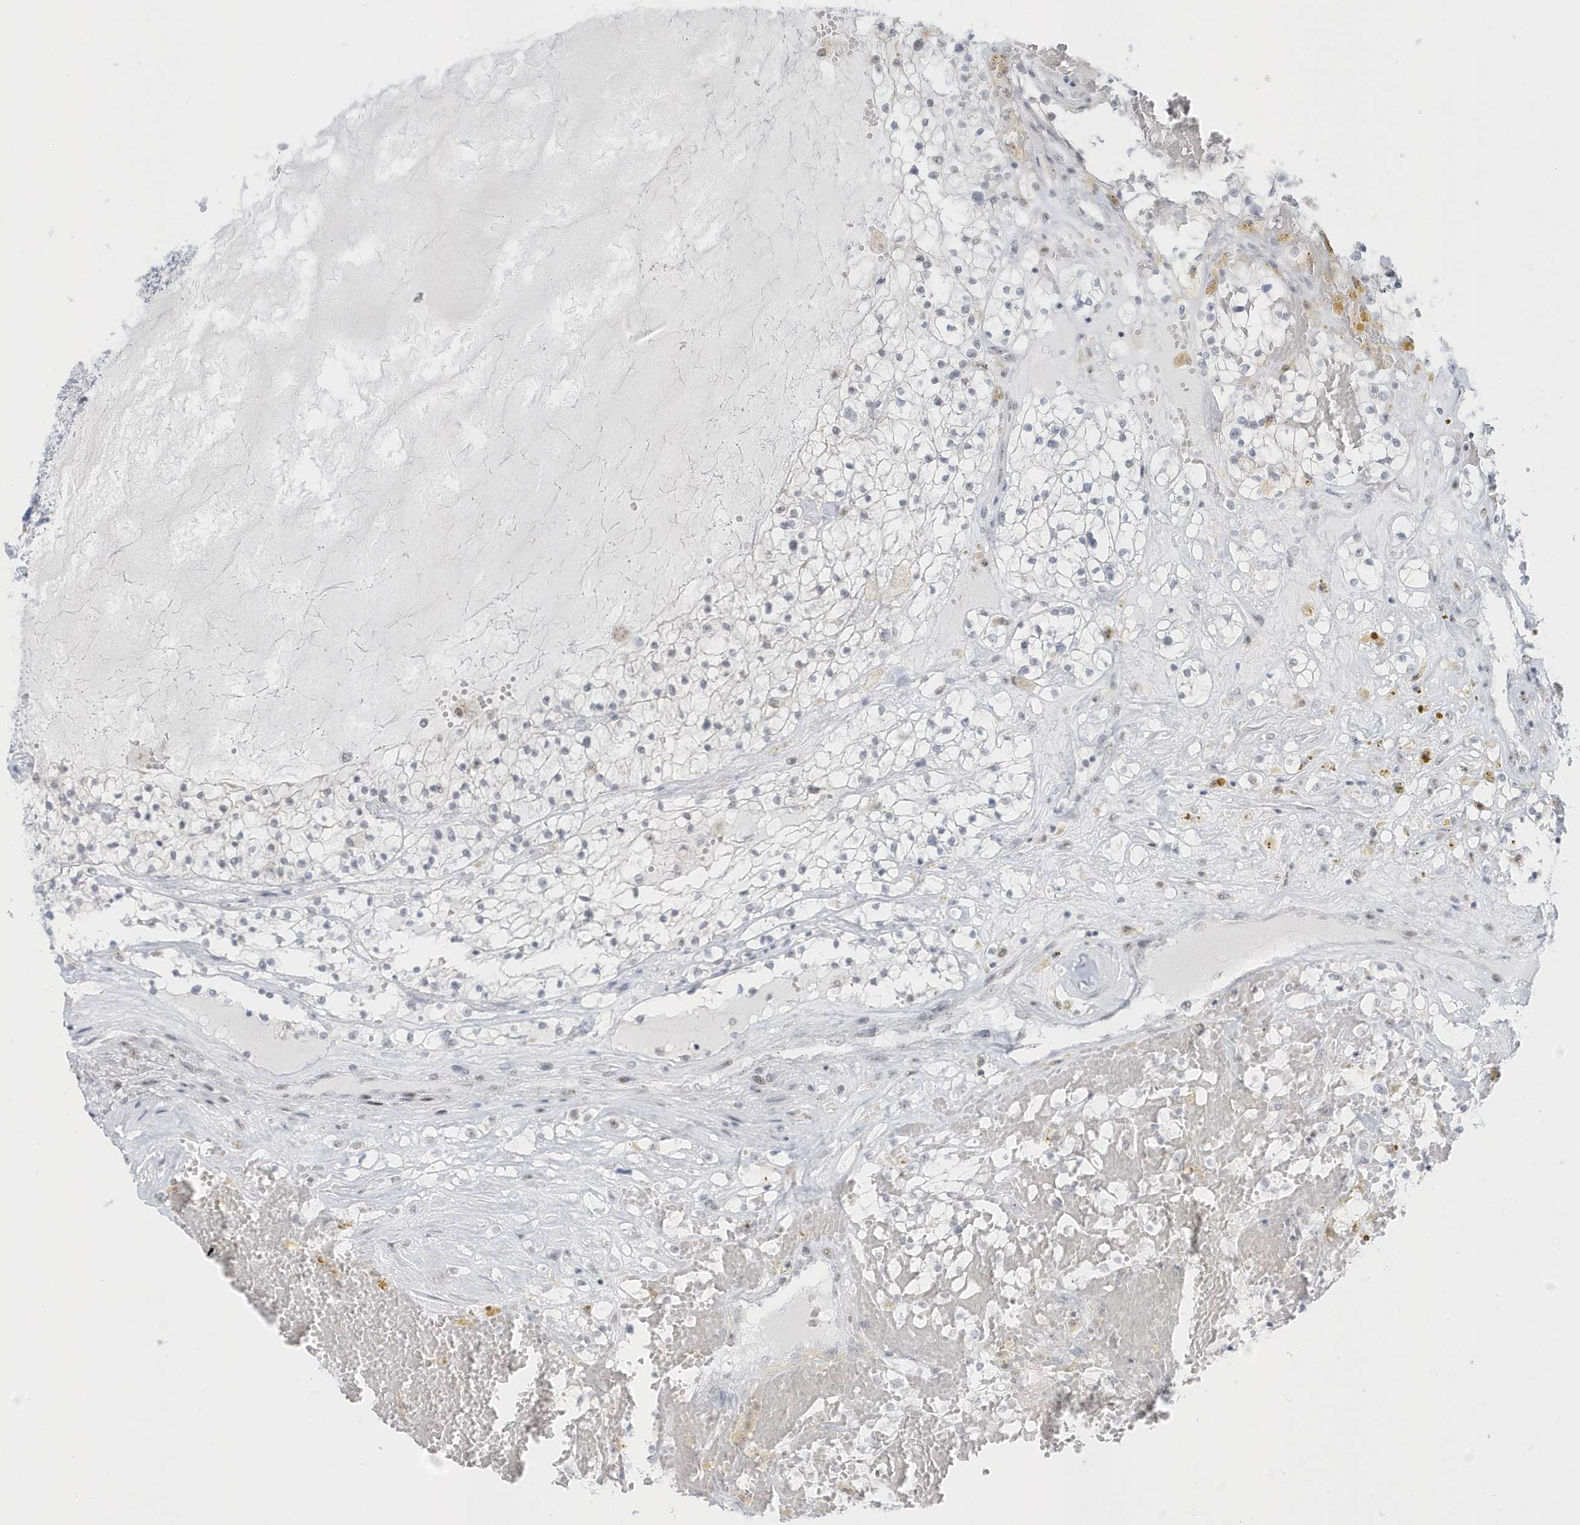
{"staining": {"intensity": "negative", "quantity": "none", "location": "none"}, "tissue": "renal cancer", "cell_type": "Tumor cells", "image_type": "cancer", "snomed": [{"axis": "morphology", "description": "Normal tissue, NOS"}, {"axis": "morphology", "description": "Adenocarcinoma, NOS"}, {"axis": "topography", "description": "Kidney"}], "caption": "Immunohistochemistry image of adenocarcinoma (renal) stained for a protein (brown), which reveals no positivity in tumor cells.", "gene": "PLEKHN1", "patient": {"sex": "male", "age": 68}}